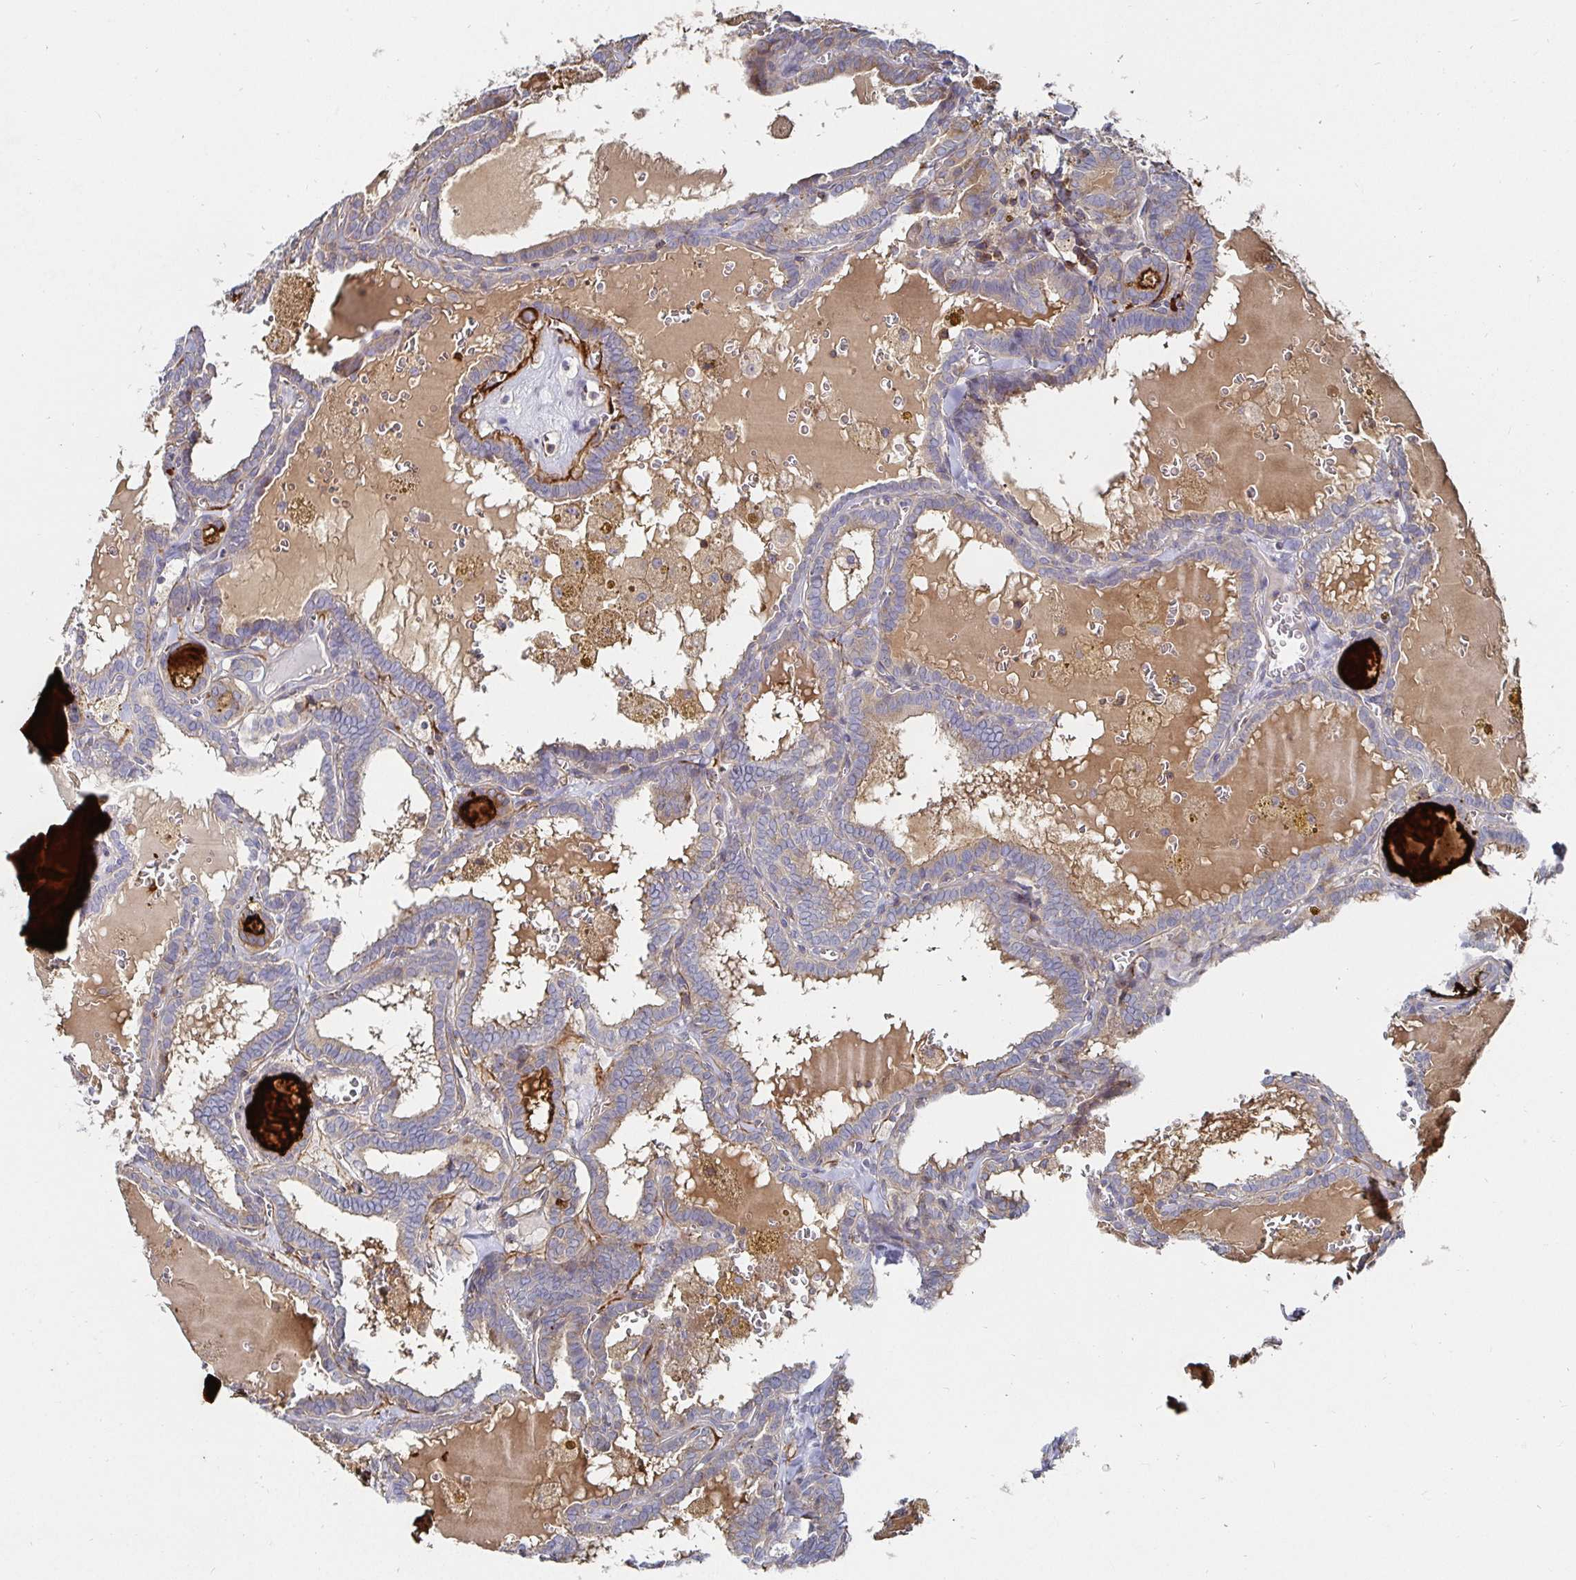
{"staining": {"intensity": "weak", "quantity": "<25%", "location": "cytoplasmic/membranous"}, "tissue": "thyroid cancer", "cell_type": "Tumor cells", "image_type": "cancer", "snomed": [{"axis": "morphology", "description": "Papillary adenocarcinoma, NOS"}, {"axis": "topography", "description": "Thyroid gland"}], "caption": "DAB (3,3'-diaminobenzidine) immunohistochemical staining of human thyroid cancer exhibits no significant positivity in tumor cells.", "gene": "GJA4", "patient": {"sex": "female", "age": 39}}